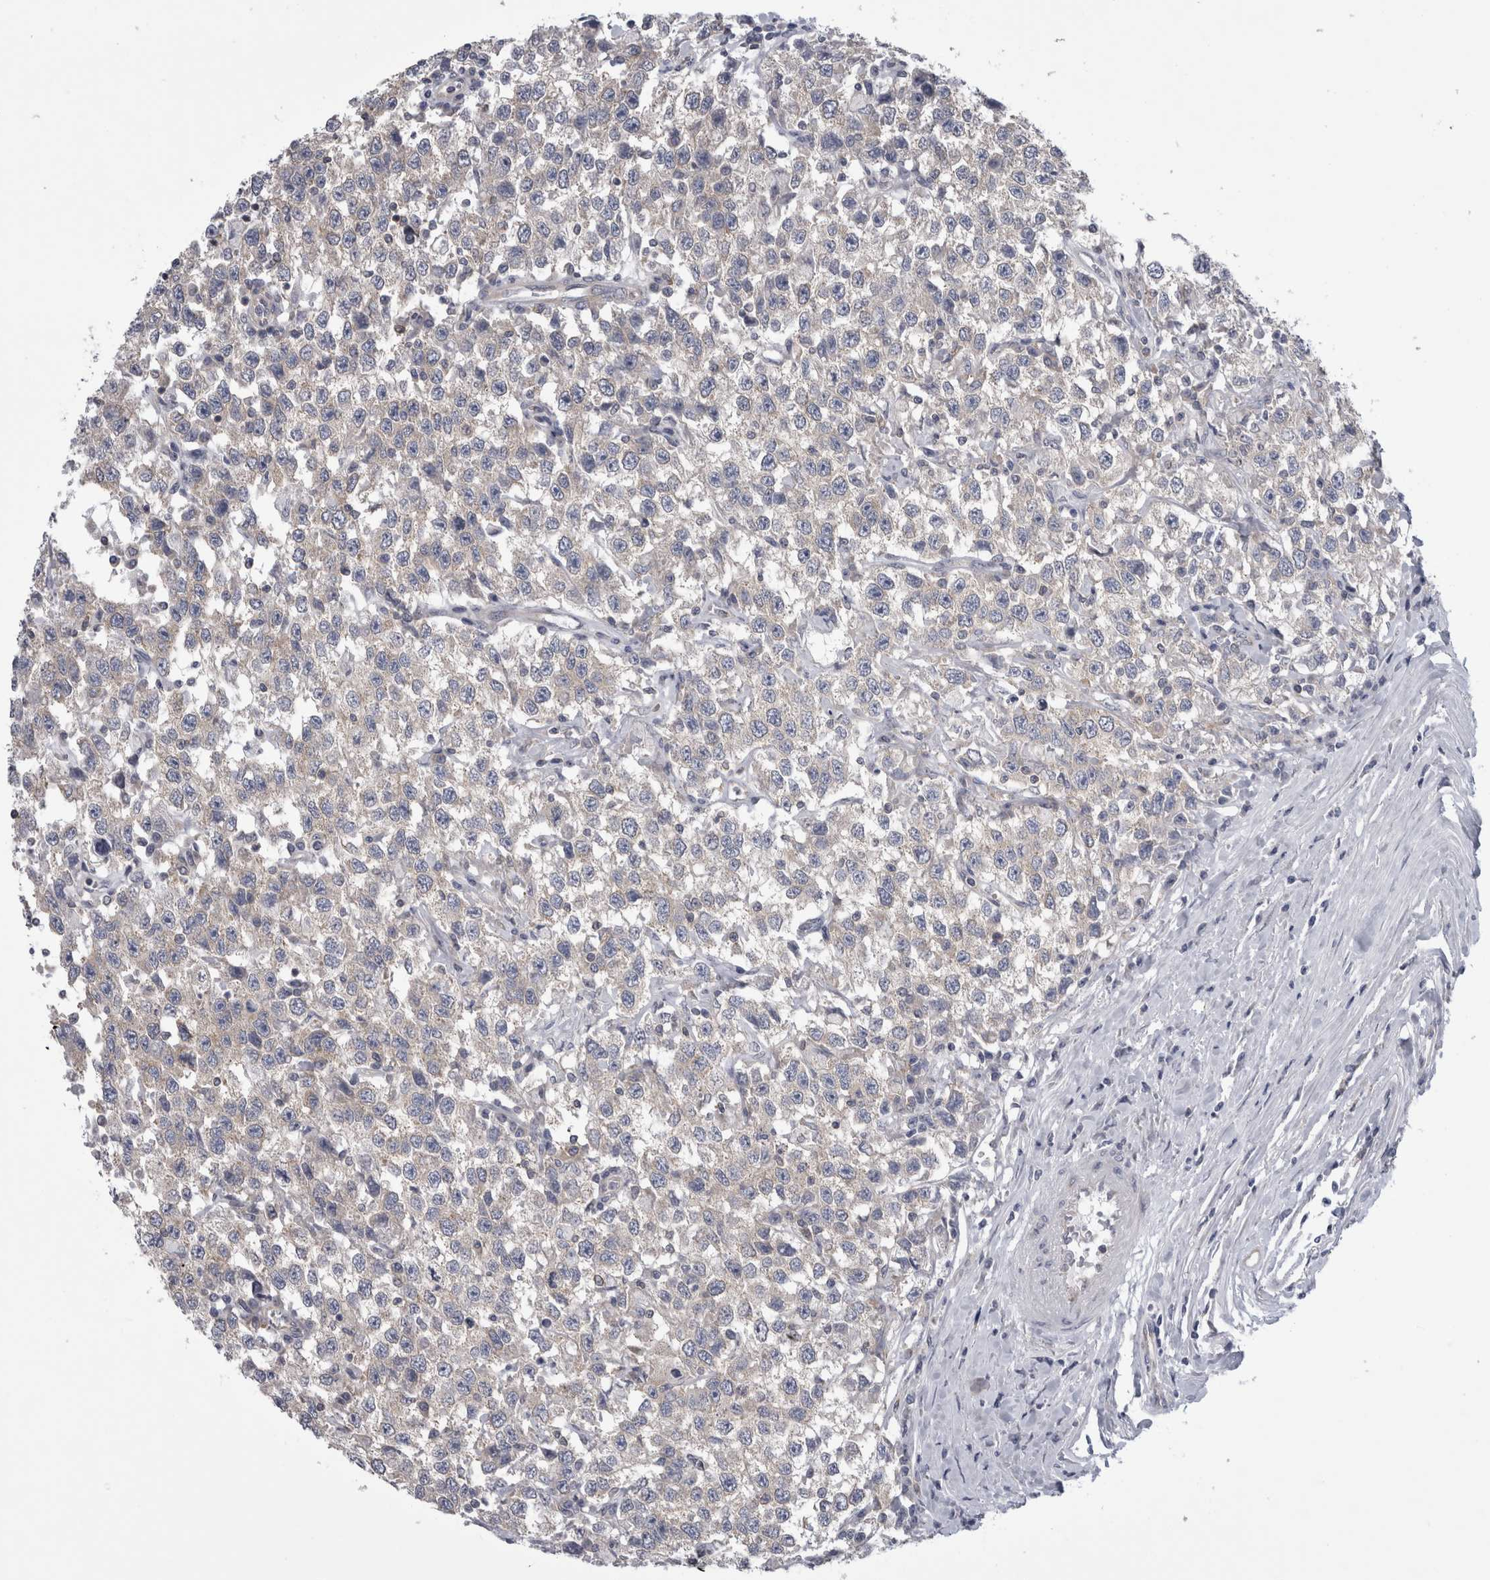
{"staining": {"intensity": "negative", "quantity": "none", "location": "none"}, "tissue": "testis cancer", "cell_type": "Tumor cells", "image_type": "cancer", "snomed": [{"axis": "morphology", "description": "Seminoma, NOS"}, {"axis": "topography", "description": "Testis"}], "caption": "A high-resolution image shows IHC staining of seminoma (testis), which displays no significant positivity in tumor cells.", "gene": "PRRC2C", "patient": {"sex": "male", "age": 41}}